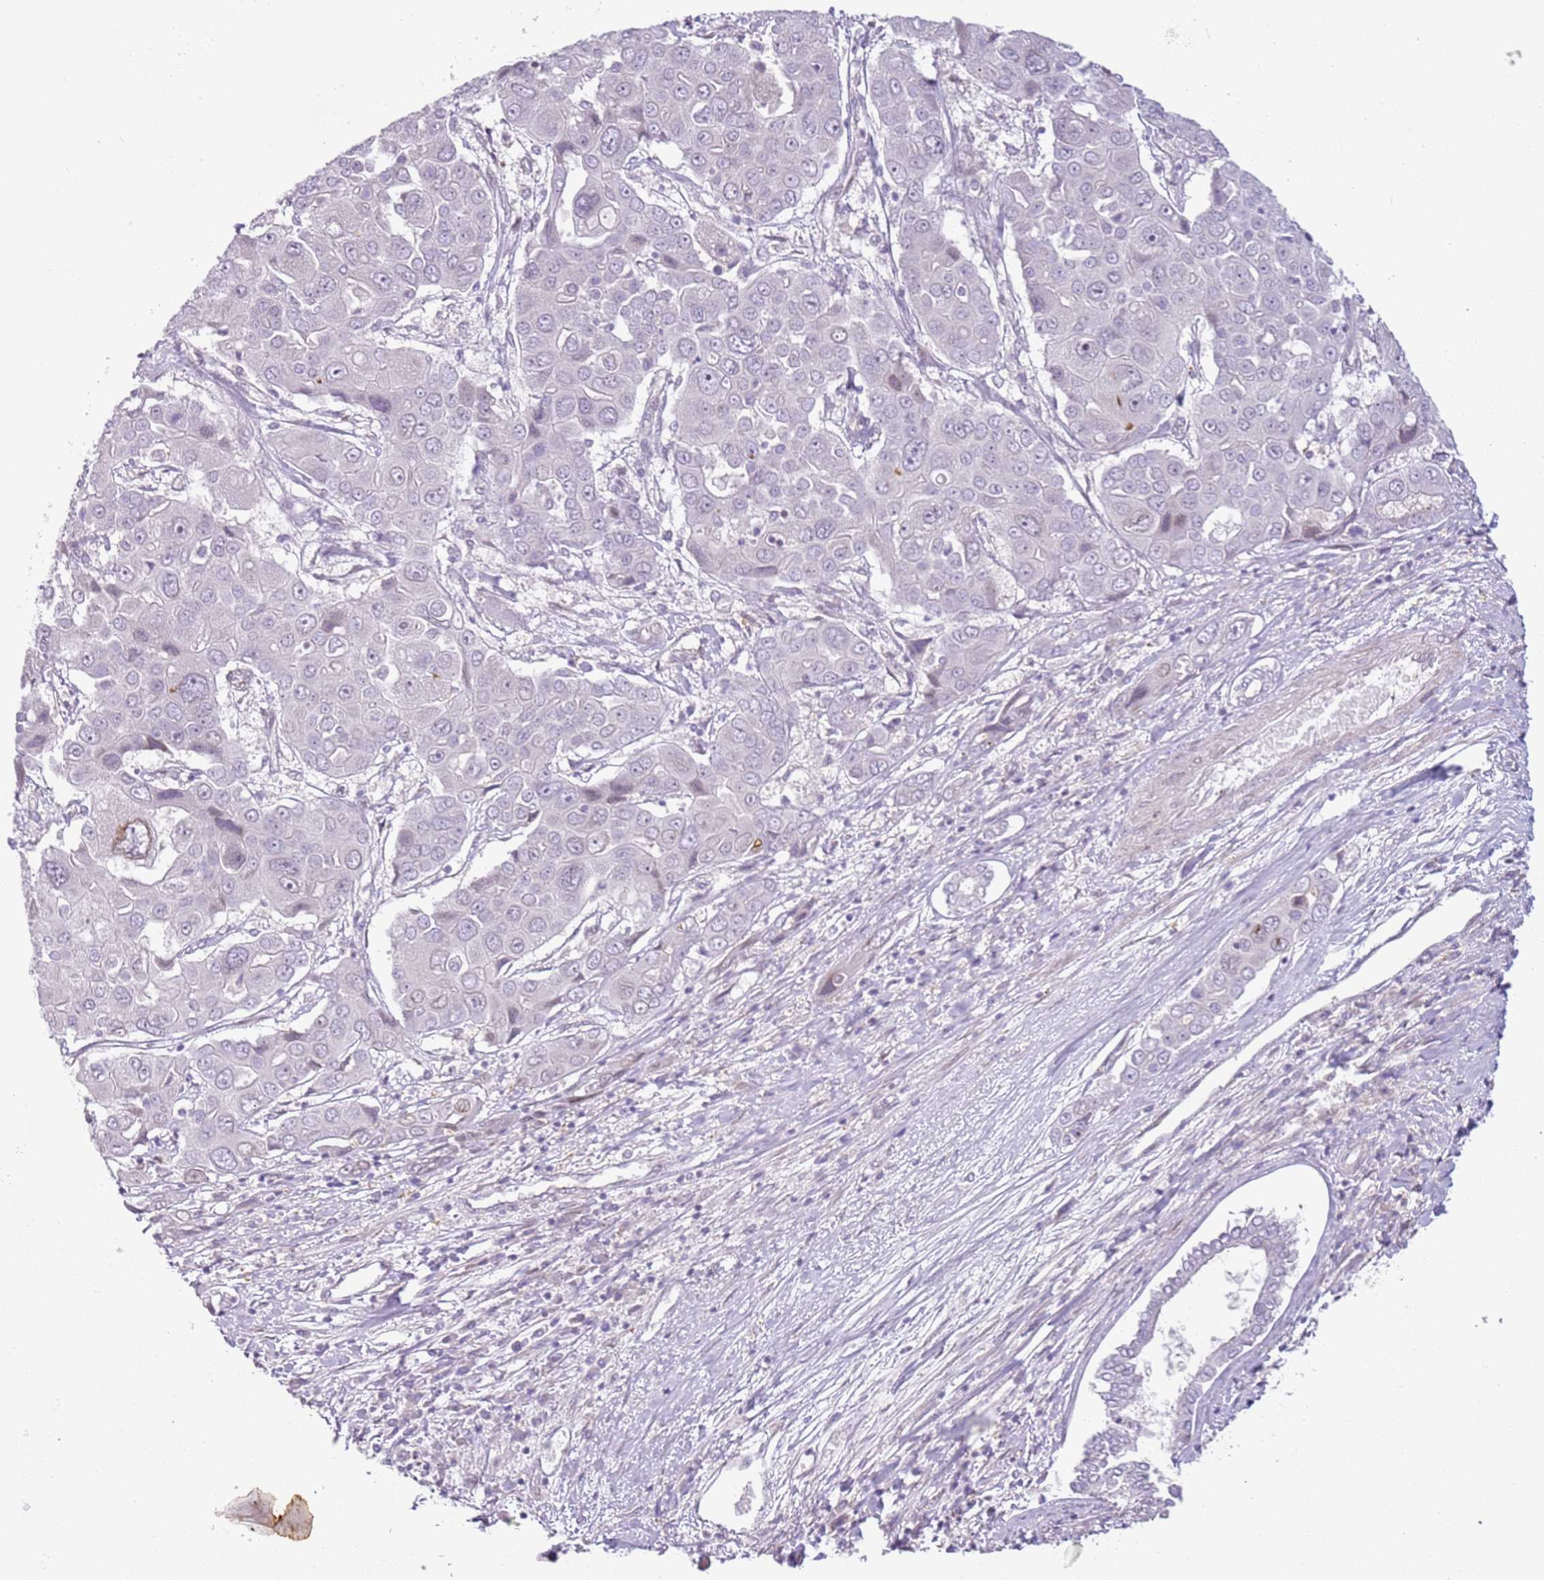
{"staining": {"intensity": "negative", "quantity": "none", "location": "none"}, "tissue": "liver cancer", "cell_type": "Tumor cells", "image_type": "cancer", "snomed": [{"axis": "morphology", "description": "Cholangiocarcinoma"}, {"axis": "topography", "description": "Liver"}], "caption": "Histopathology image shows no protein expression in tumor cells of liver cholangiocarcinoma tissue. (Brightfield microscopy of DAB IHC at high magnification).", "gene": "DEFB116", "patient": {"sex": "male", "age": 67}}